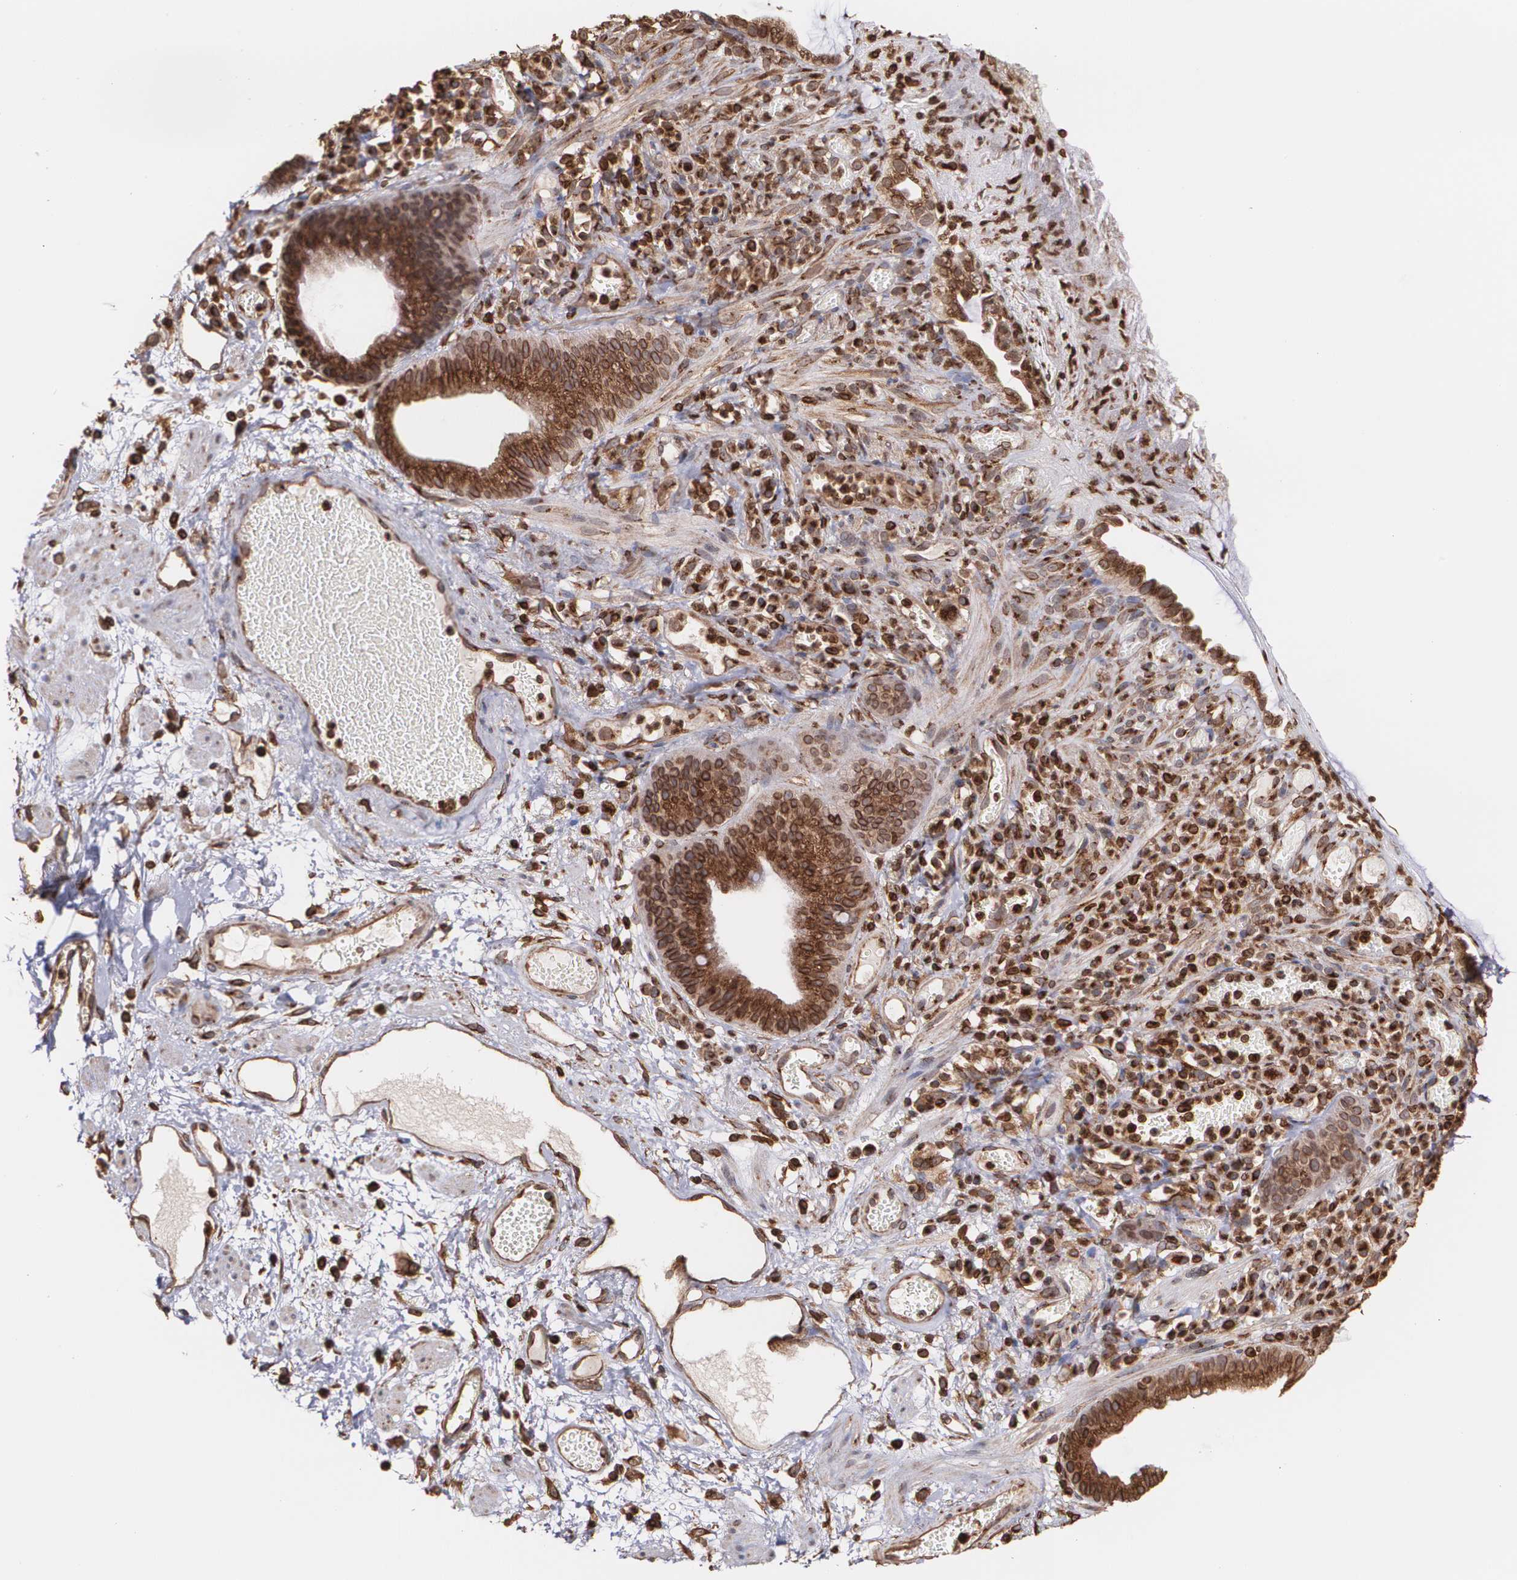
{"staining": {"intensity": "moderate", "quantity": ">75%", "location": "cytoplasmic/membranous"}, "tissue": "skin", "cell_type": "Epidermal cells", "image_type": "normal", "snomed": [{"axis": "morphology", "description": "Normal tissue, NOS"}, {"axis": "morphology", "description": "Hemorrhoids"}, {"axis": "morphology", "description": "Inflammation, NOS"}, {"axis": "topography", "description": "Anal"}], "caption": "Human skin stained for a protein (brown) reveals moderate cytoplasmic/membranous positive staining in about >75% of epidermal cells.", "gene": "TRIP11", "patient": {"sex": "male", "age": 60}}